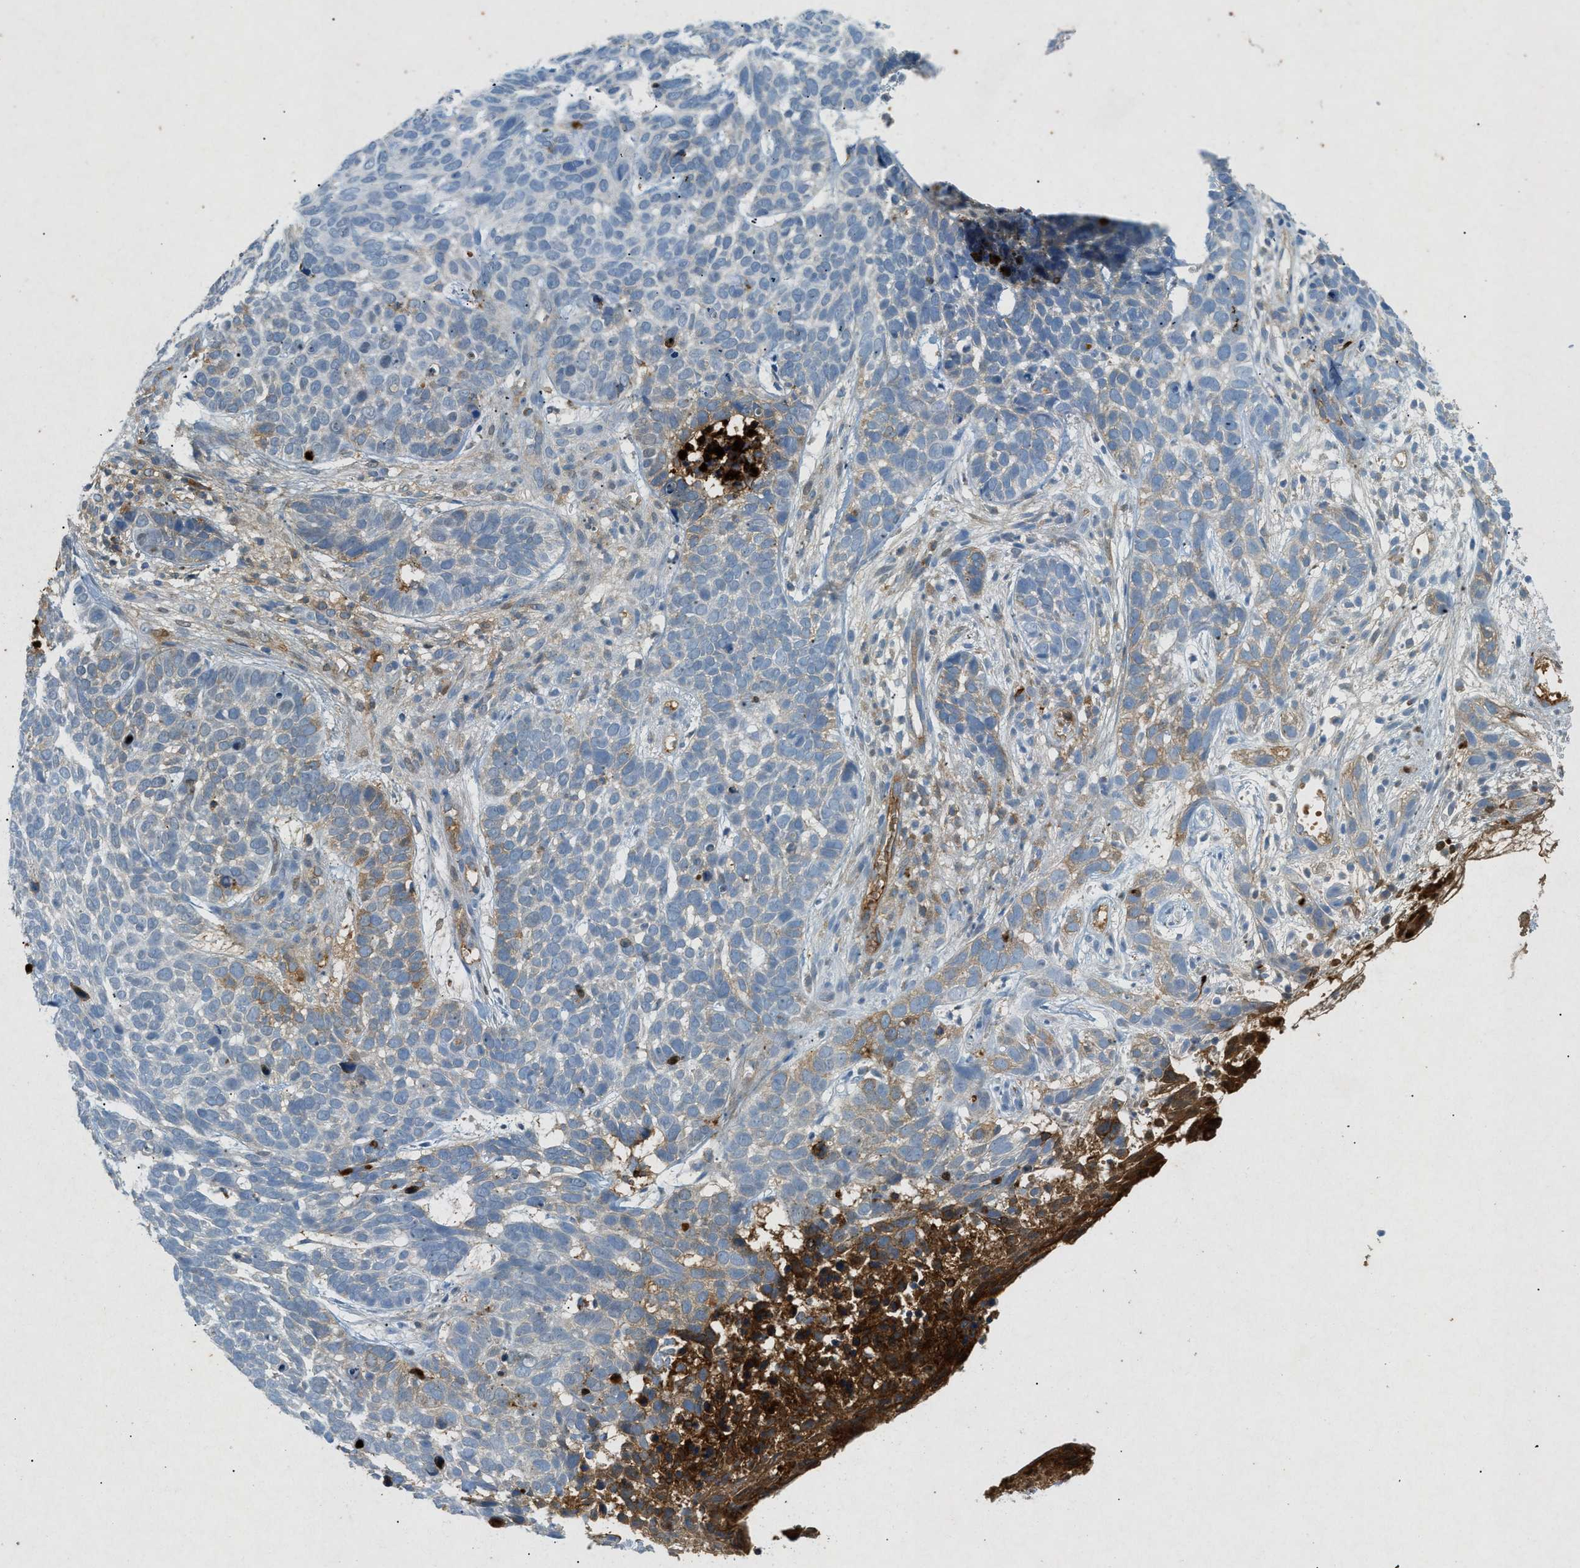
{"staining": {"intensity": "moderate", "quantity": "<25%", "location": "cytoplasmic/membranous"}, "tissue": "skin cancer", "cell_type": "Tumor cells", "image_type": "cancer", "snomed": [{"axis": "morphology", "description": "Basal cell carcinoma"}, {"axis": "topography", "description": "Skin"}], "caption": "Immunohistochemical staining of basal cell carcinoma (skin) reveals moderate cytoplasmic/membranous protein positivity in about <25% of tumor cells. (DAB IHC with brightfield microscopy, high magnification).", "gene": "F2", "patient": {"sex": "male", "age": 87}}